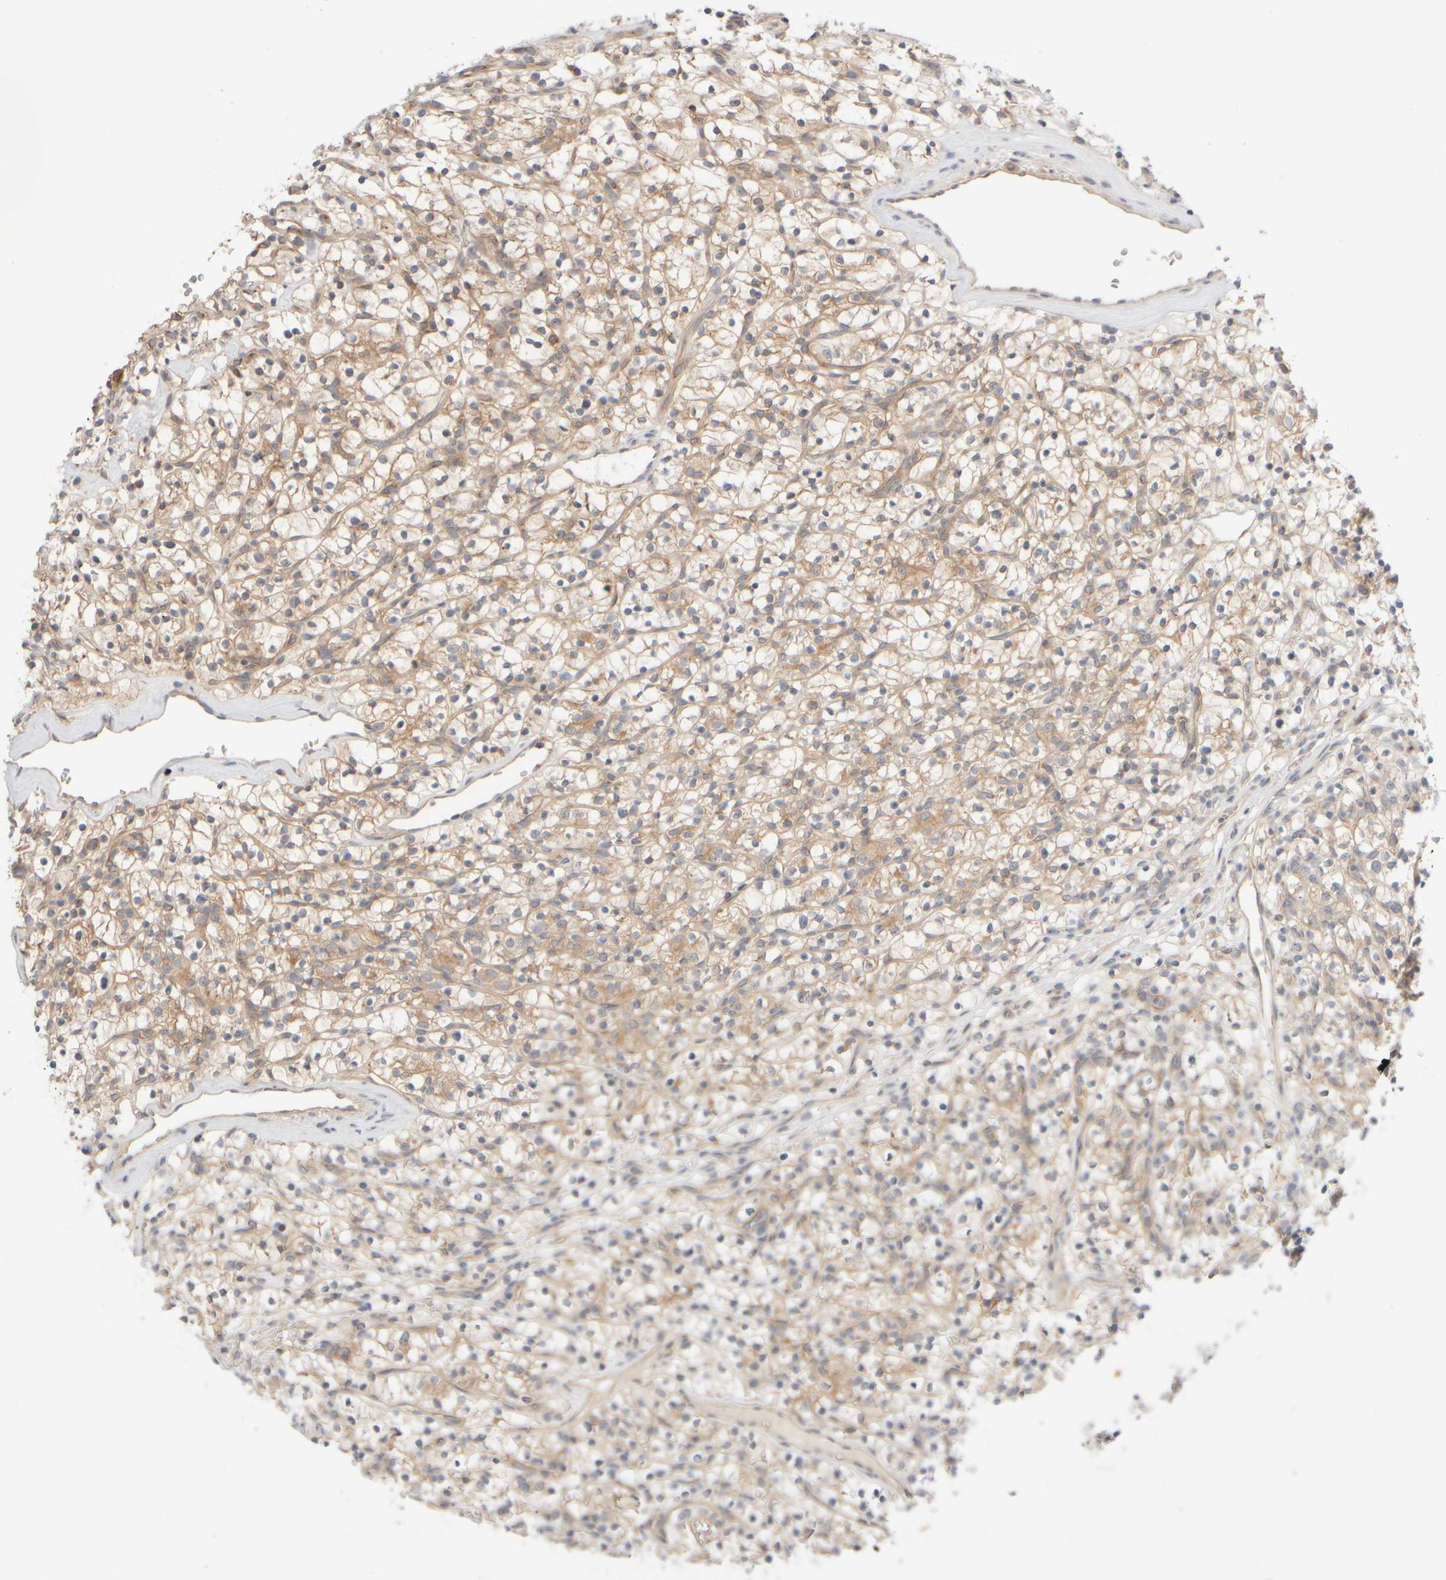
{"staining": {"intensity": "weak", "quantity": "<25%", "location": "cytoplasmic/membranous"}, "tissue": "renal cancer", "cell_type": "Tumor cells", "image_type": "cancer", "snomed": [{"axis": "morphology", "description": "Adenocarcinoma, NOS"}, {"axis": "topography", "description": "Kidney"}], "caption": "Immunohistochemical staining of renal cancer demonstrates no significant staining in tumor cells.", "gene": "GOPC", "patient": {"sex": "female", "age": 57}}